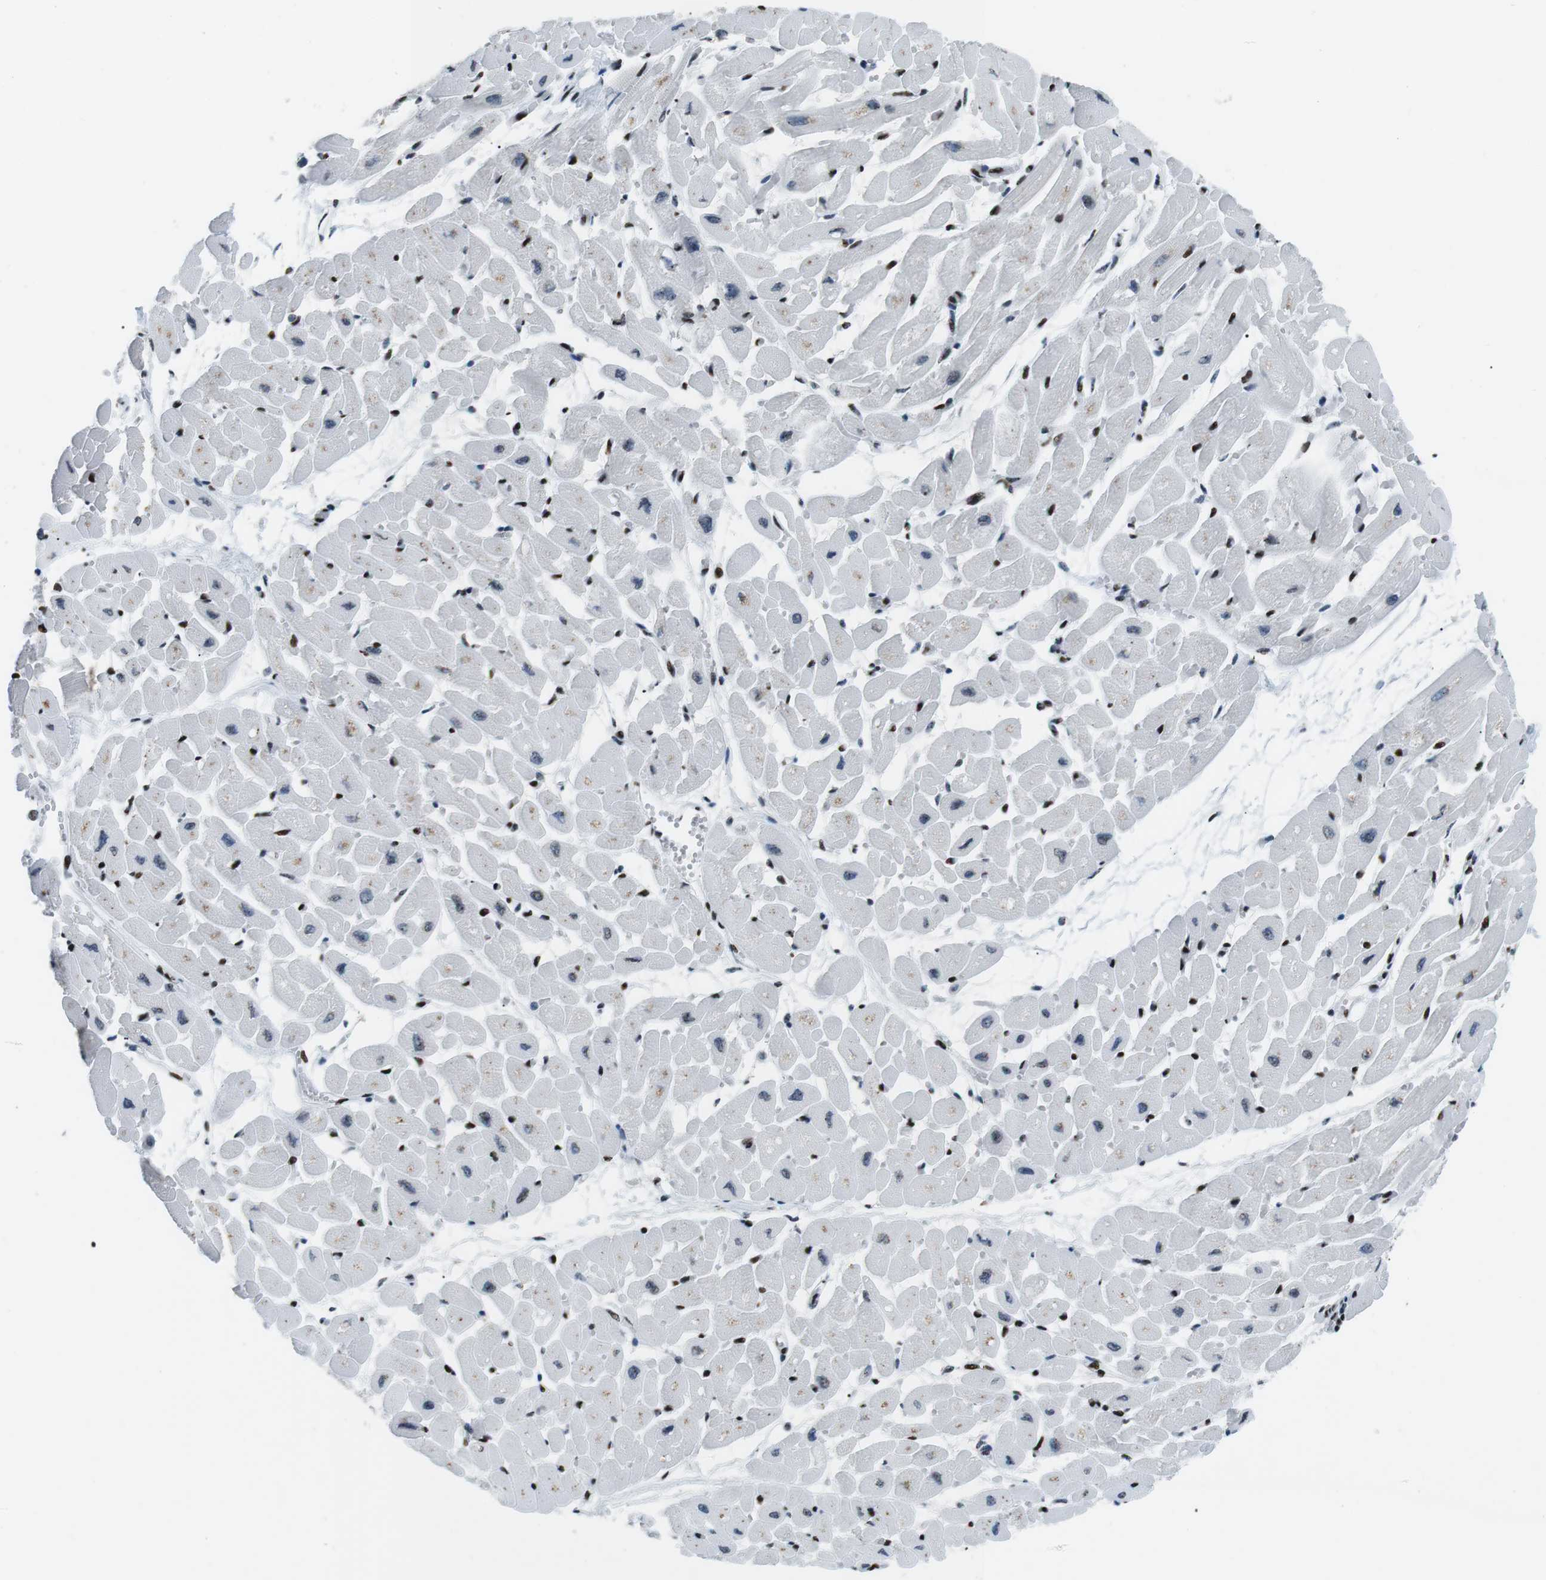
{"staining": {"intensity": "weak", "quantity": "25%-75%", "location": "cytoplasmic/membranous"}, "tissue": "heart muscle", "cell_type": "Cardiomyocytes", "image_type": "normal", "snomed": [{"axis": "morphology", "description": "Normal tissue, NOS"}, {"axis": "topography", "description": "Heart"}], "caption": "The photomicrograph exhibits immunohistochemical staining of benign heart muscle. There is weak cytoplasmic/membranous expression is appreciated in about 25%-75% of cardiomyocytes.", "gene": "PML", "patient": {"sex": "male", "age": 45}}